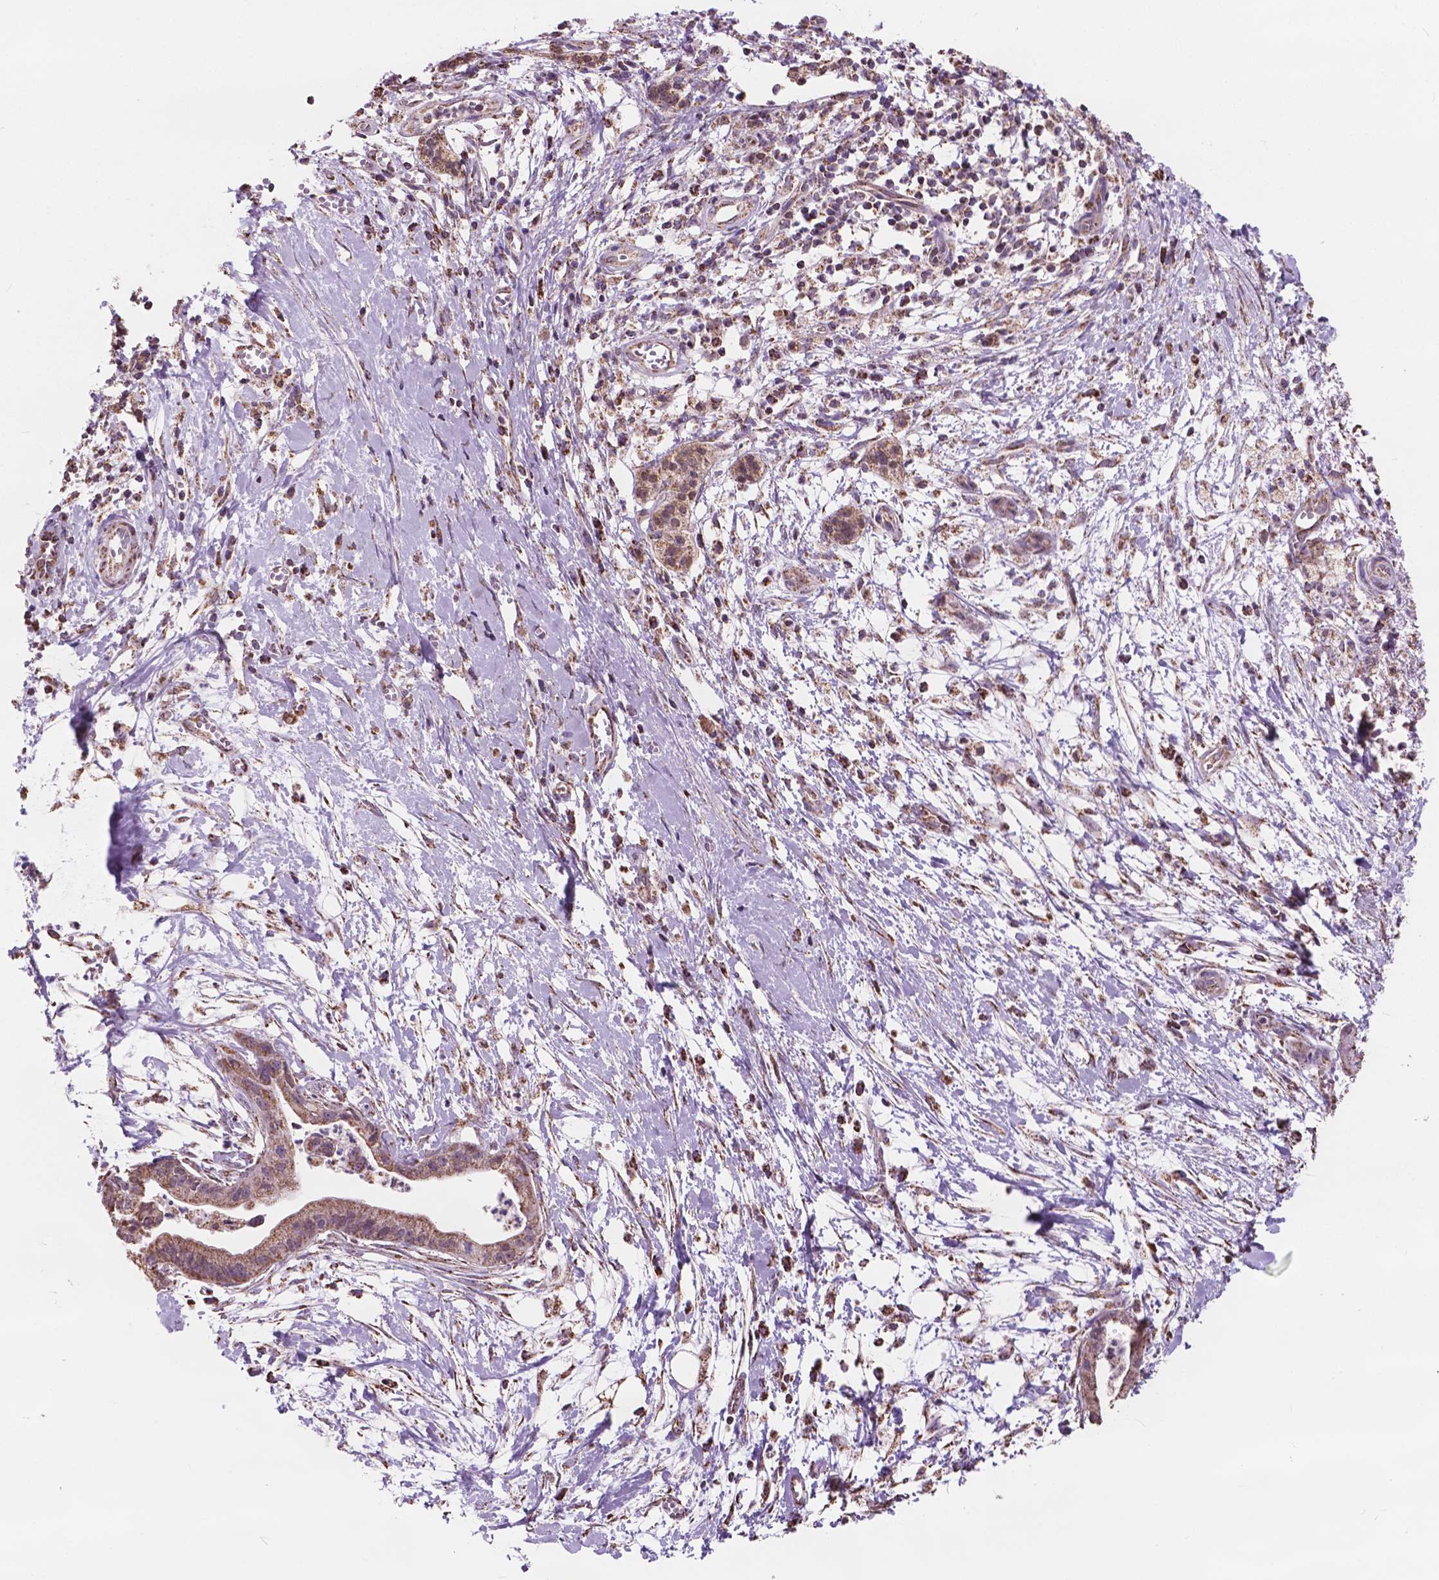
{"staining": {"intensity": "weak", "quantity": ">75%", "location": "cytoplasmic/membranous"}, "tissue": "pancreatic cancer", "cell_type": "Tumor cells", "image_type": "cancer", "snomed": [{"axis": "morphology", "description": "Normal tissue, NOS"}, {"axis": "morphology", "description": "Adenocarcinoma, NOS"}, {"axis": "topography", "description": "Lymph node"}, {"axis": "topography", "description": "Pancreas"}], "caption": "Immunohistochemistry of human pancreatic adenocarcinoma exhibits low levels of weak cytoplasmic/membranous staining in approximately >75% of tumor cells. (Brightfield microscopy of DAB IHC at high magnification).", "gene": "SCOC", "patient": {"sex": "female", "age": 58}}